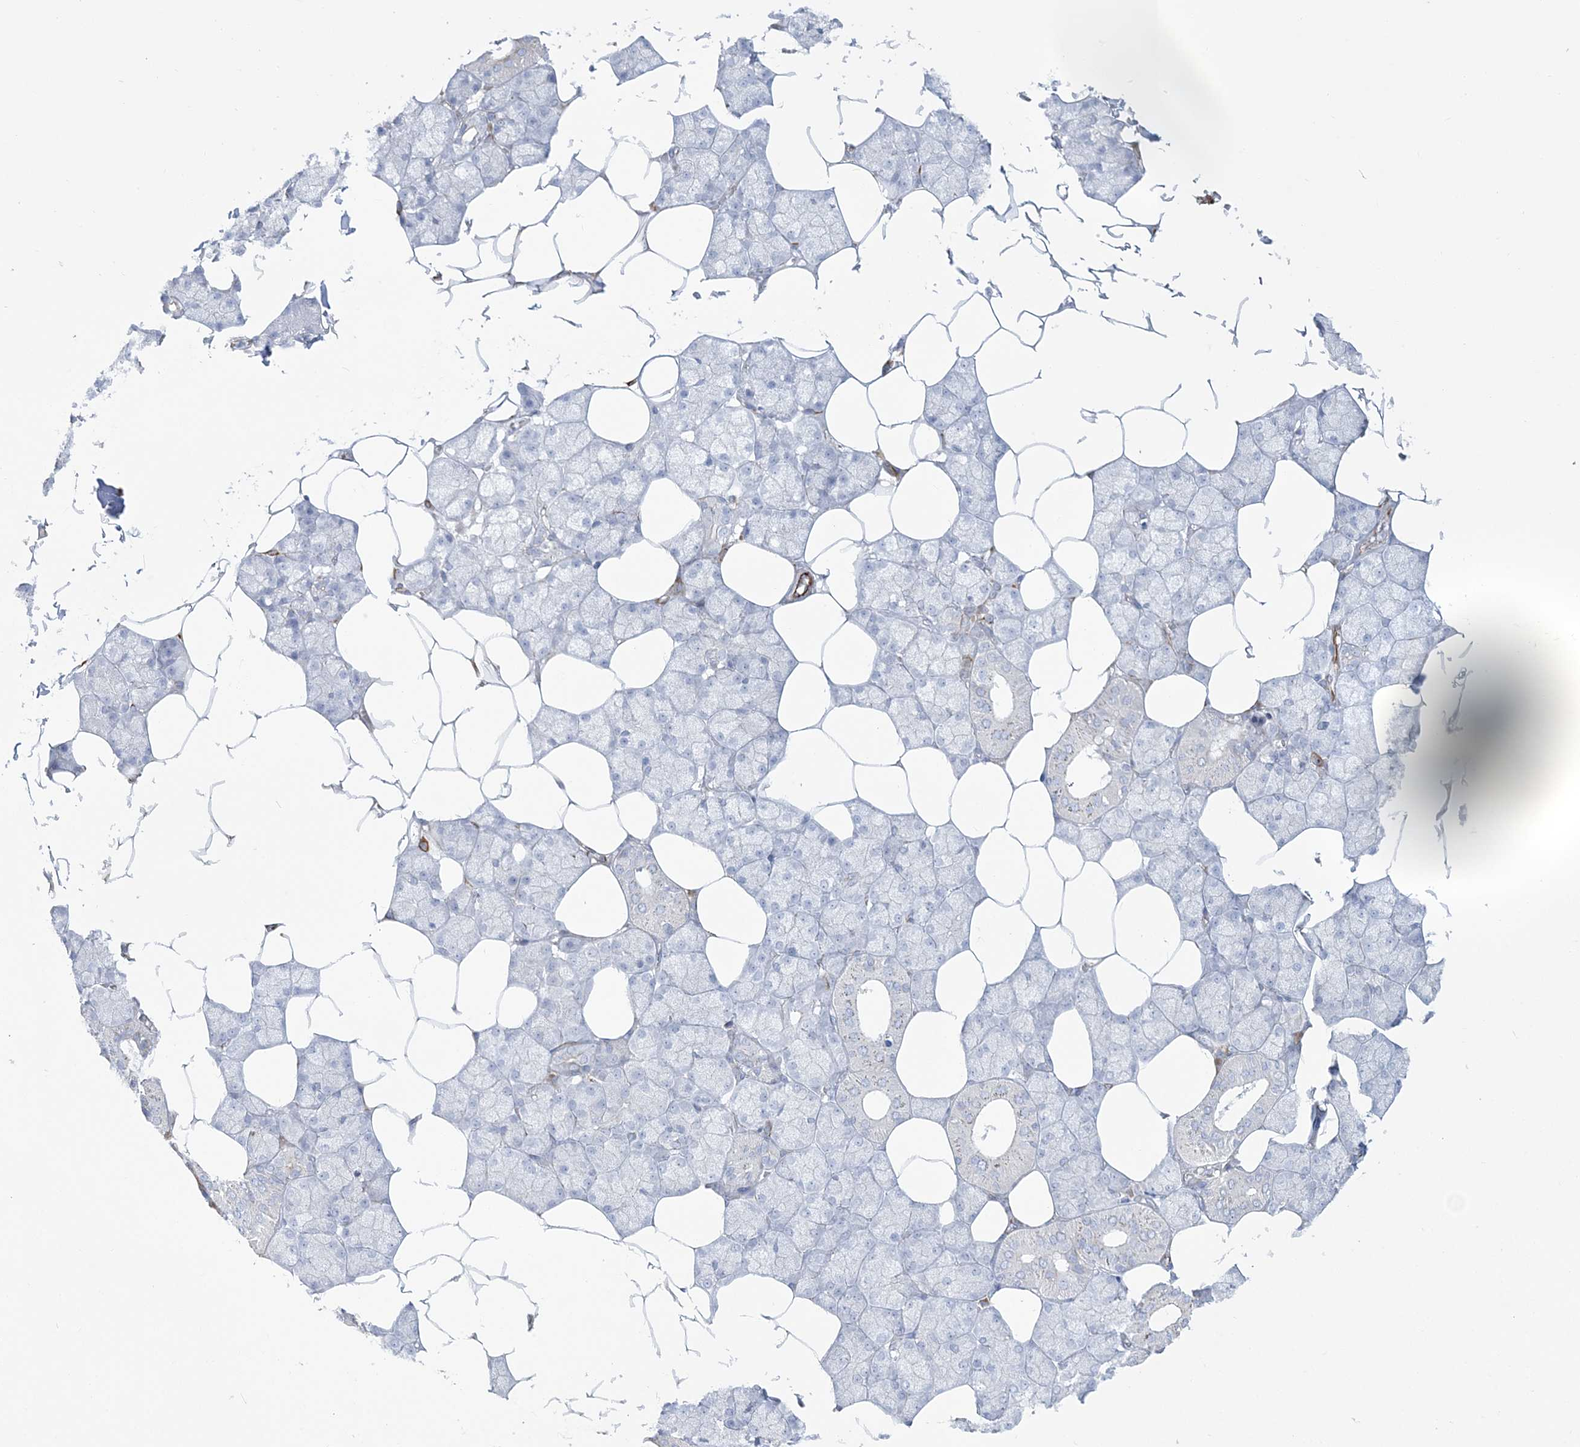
{"staining": {"intensity": "negative", "quantity": "none", "location": "none"}, "tissue": "salivary gland", "cell_type": "Glandular cells", "image_type": "normal", "snomed": [{"axis": "morphology", "description": "Normal tissue, NOS"}, {"axis": "topography", "description": "Salivary gland"}], "caption": "DAB (3,3'-diaminobenzidine) immunohistochemical staining of unremarkable human salivary gland displays no significant staining in glandular cells. Brightfield microscopy of immunohistochemistry (IHC) stained with DAB (3,3'-diaminobenzidine) (brown) and hematoxylin (blue), captured at high magnification.", "gene": "PPIL6", "patient": {"sex": "male", "age": 62}}